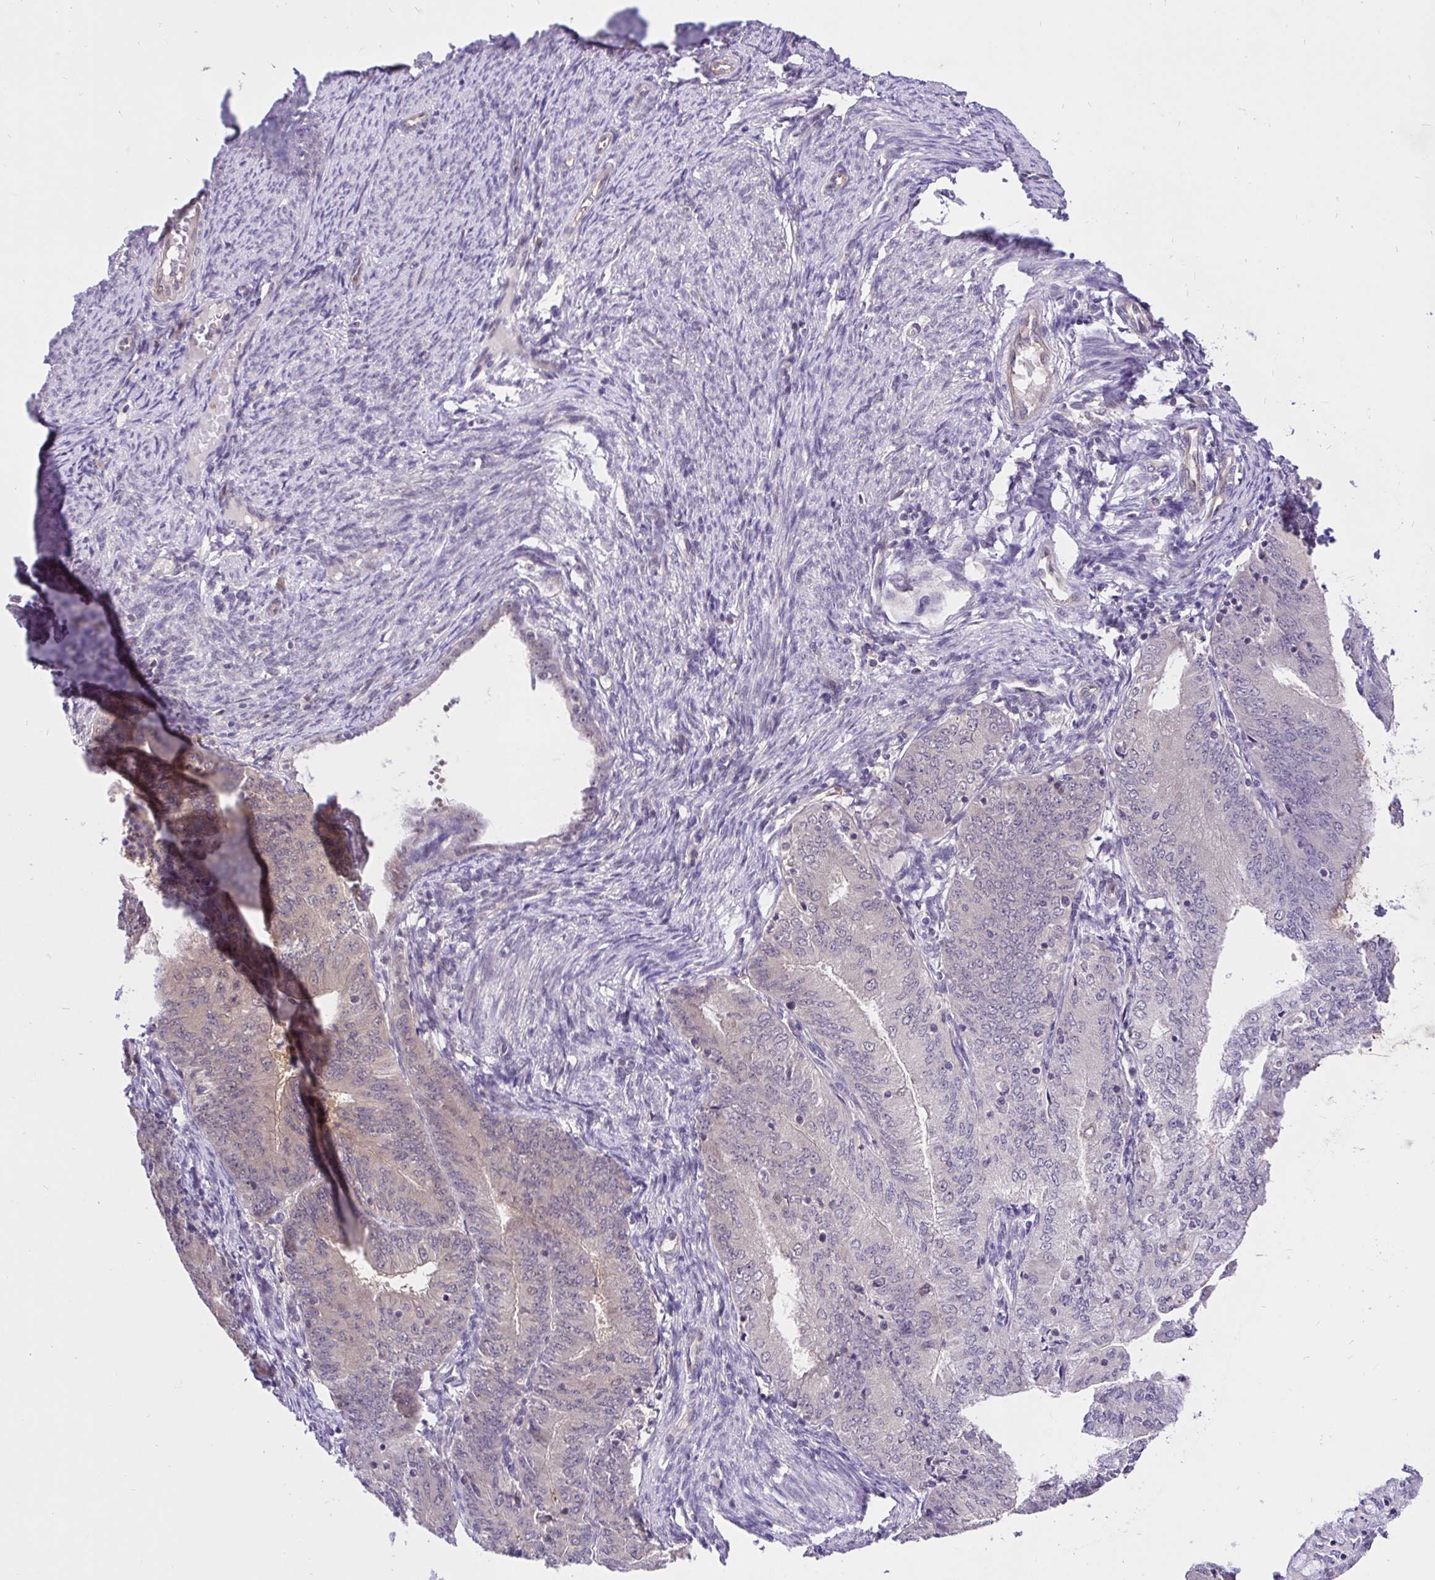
{"staining": {"intensity": "negative", "quantity": "none", "location": "none"}, "tissue": "endometrial cancer", "cell_type": "Tumor cells", "image_type": "cancer", "snomed": [{"axis": "morphology", "description": "Adenocarcinoma, NOS"}, {"axis": "topography", "description": "Endometrium"}], "caption": "The IHC image has no significant positivity in tumor cells of endometrial cancer tissue. (Stains: DAB immunohistochemistry (IHC) with hematoxylin counter stain, Microscopy: brightfield microscopy at high magnification).", "gene": "UBE2M", "patient": {"sex": "female", "age": 57}}